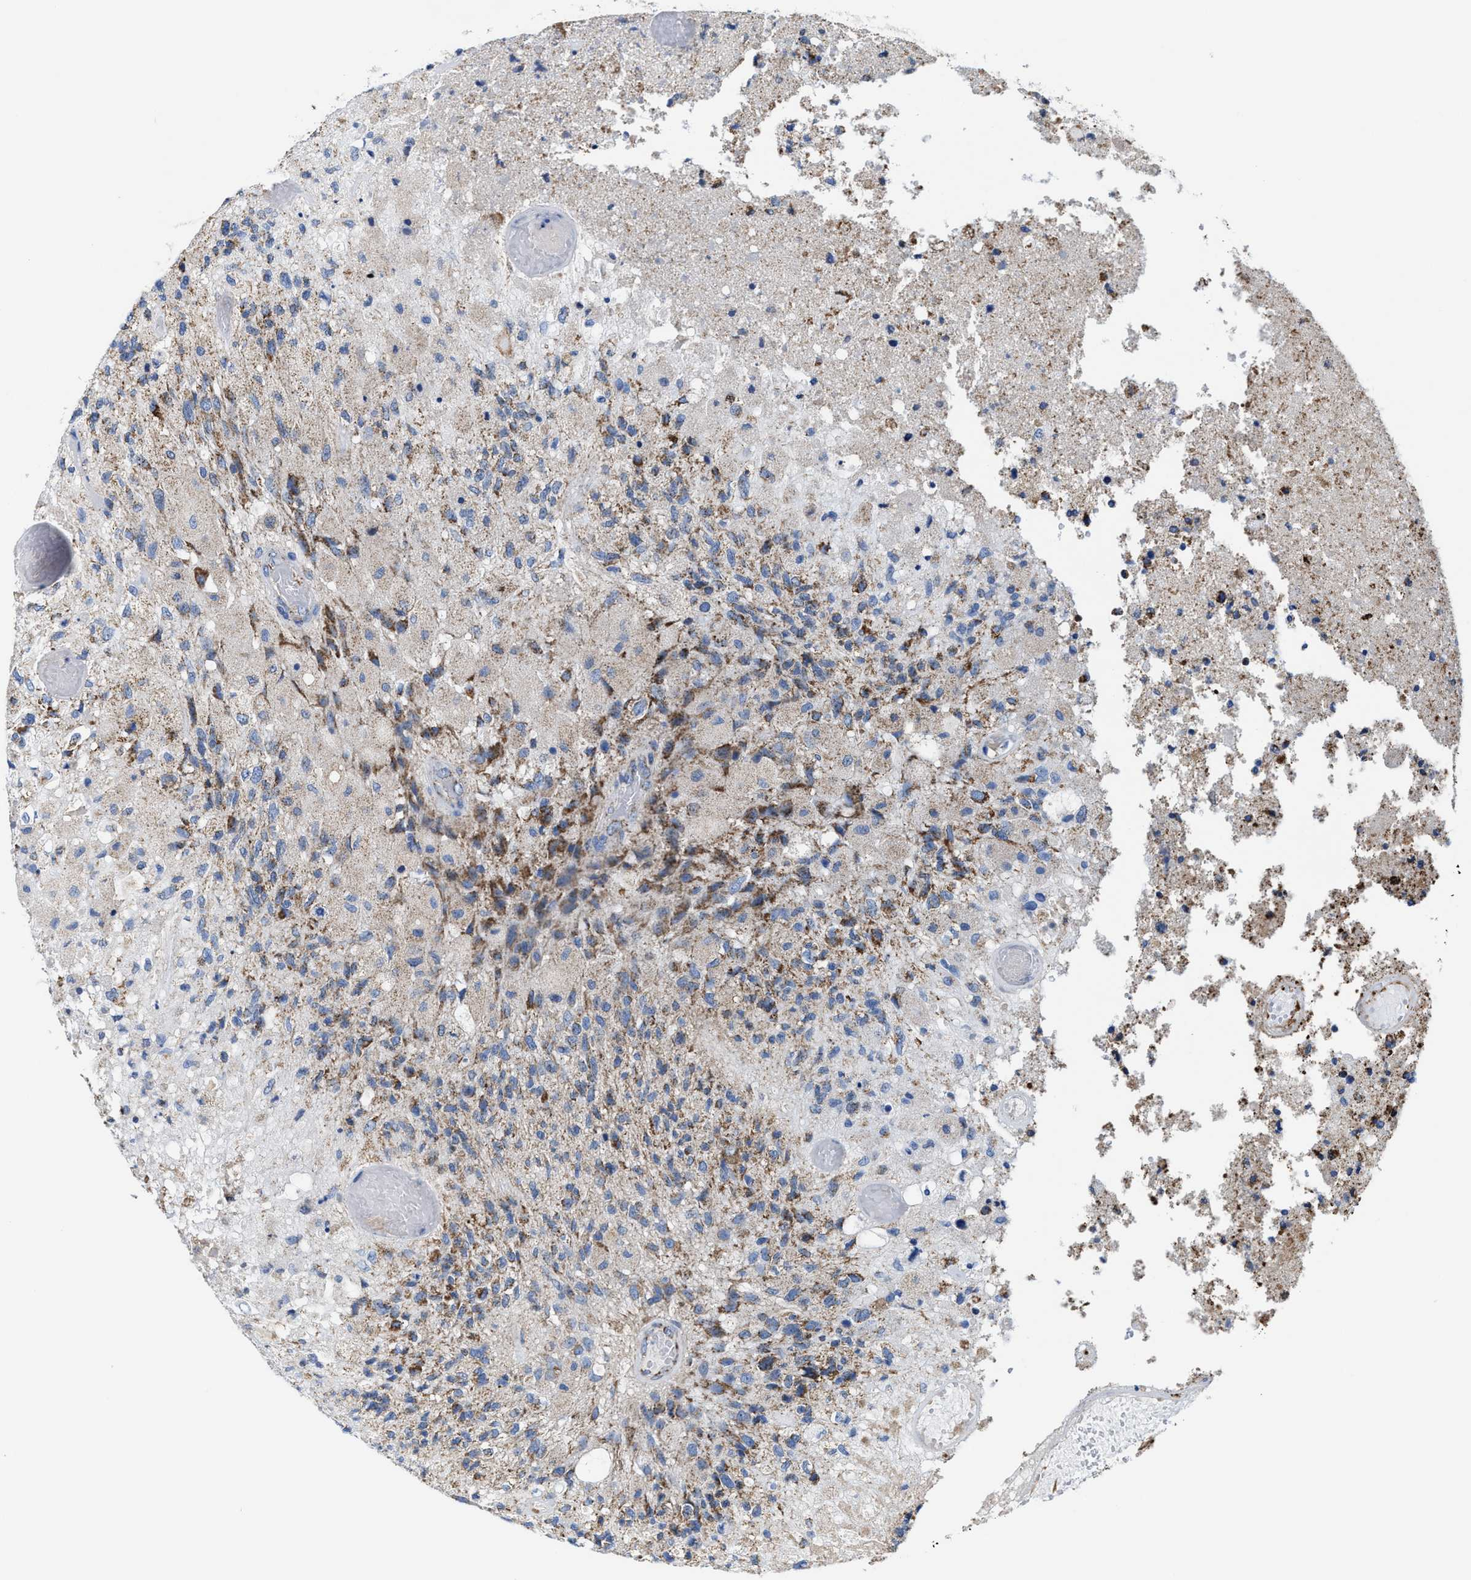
{"staining": {"intensity": "moderate", "quantity": "<25%", "location": "cytoplasmic/membranous"}, "tissue": "glioma", "cell_type": "Tumor cells", "image_type": "cancer", "snomed": [{"axis": "morphology", "description": "Normal tissue, NOS"}, {"axis": "morphology", "description": "Glioma, malignant, High grade"}, {"axis": "topography", "description": "Cerebral cortex"}], "caption": "This micrograph shows IHC staining of human malignant glioma (high-grade), with low moderate cytoplasmic/membranous expression in about <25% of tumor cells.", "gene": "ALDH1B1", "patient": {"sex": "male", "age": 77}}